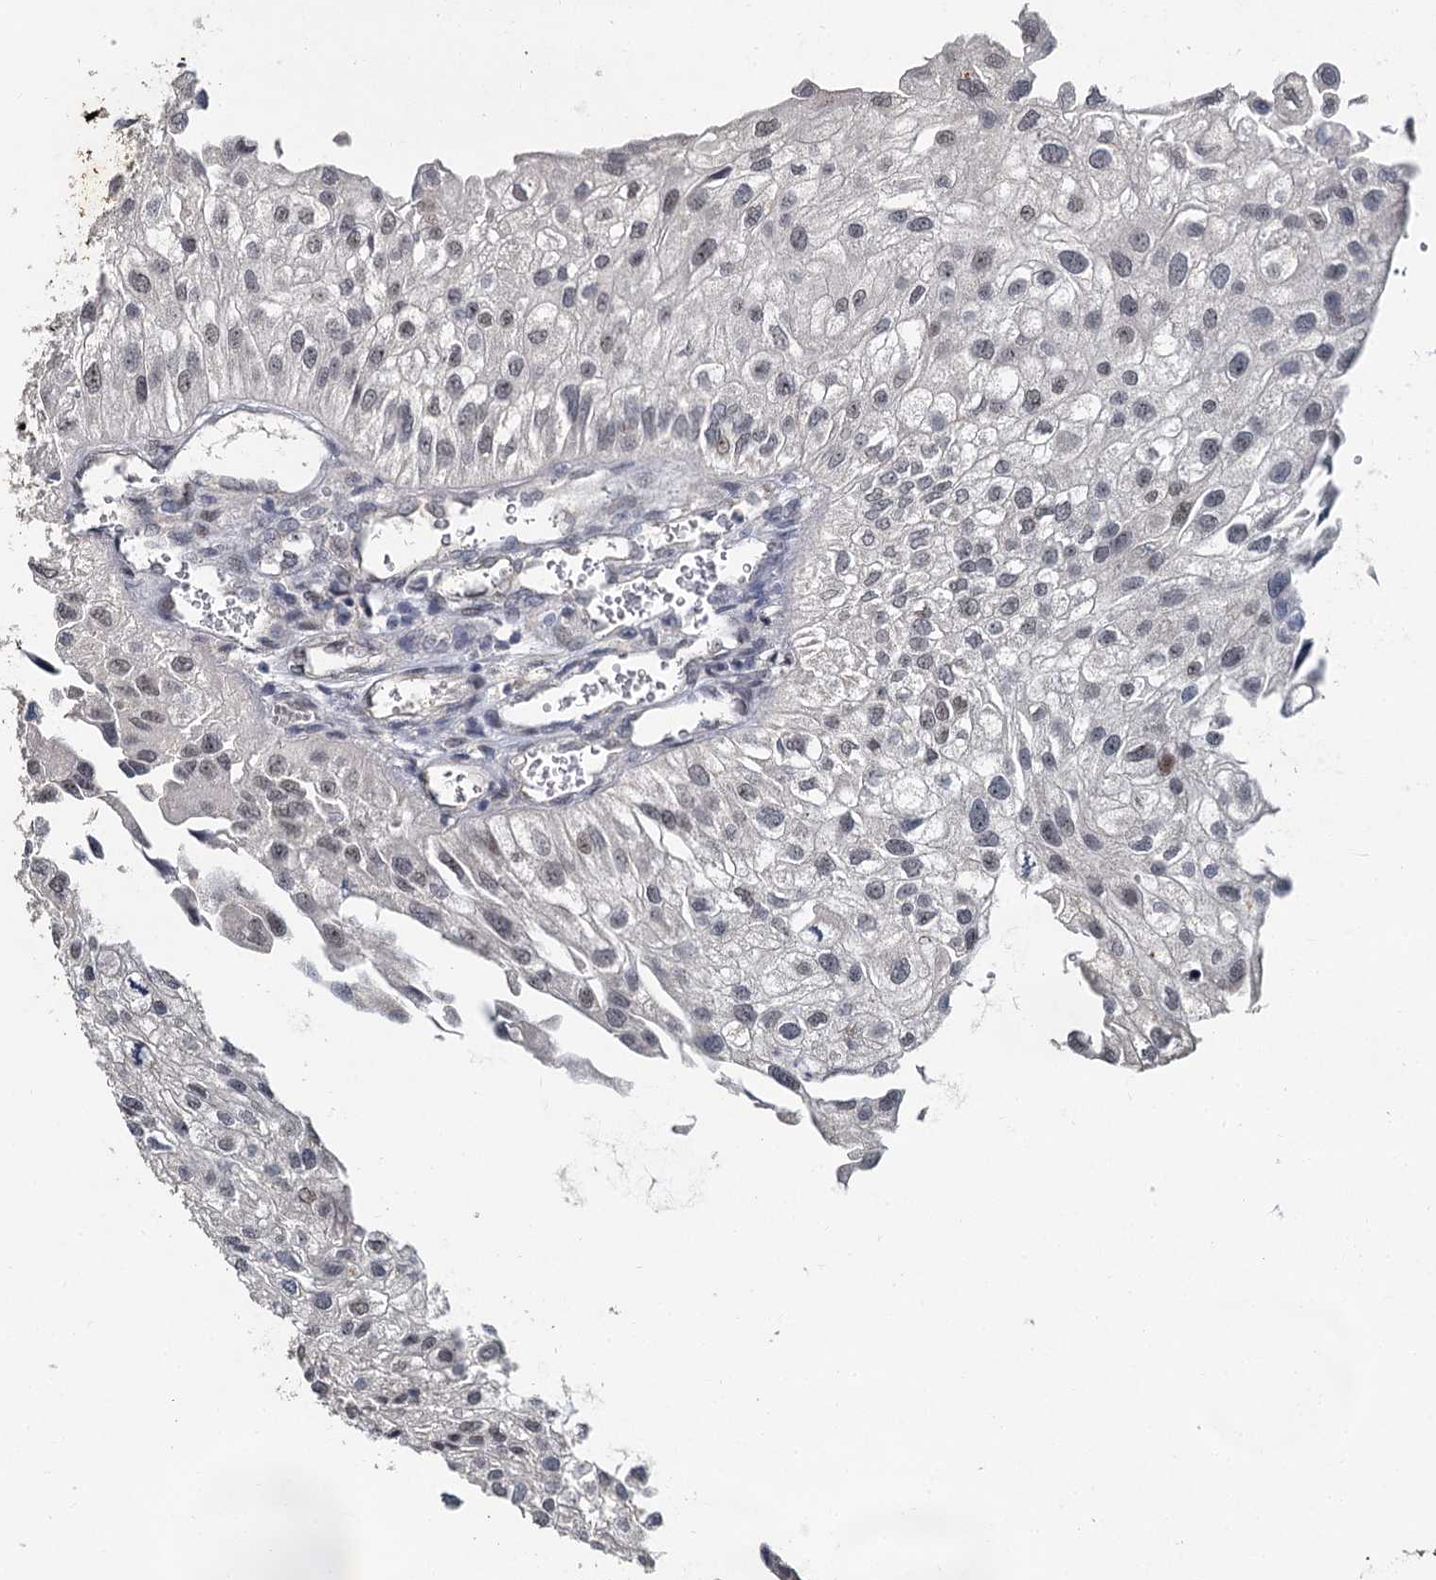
{"staining": {"intensity": "weak", "quantity": "<25%", "location": "nuclear"}, "tissue": "urothelial cancer", "cell_type": "Tumor cells", "image_type": "cancer", "snomed": [{"axis": "morphology", "description": "Urothelial carcinoma, Low grade"}, {"axis": "topography", "description": "Urinary bladder"}], "caption": "Immunohistochemical staining of human low-grade urothelial carcinoma displays no significant staining in tumor cells. The staining is performed using DAB (3,3'-diaminobenzidine) brown chromogen with nuclei counter-stained in using hematoxylin.", "gene": "MUCL1", "patient": {"sex": "female", "age": 89}}